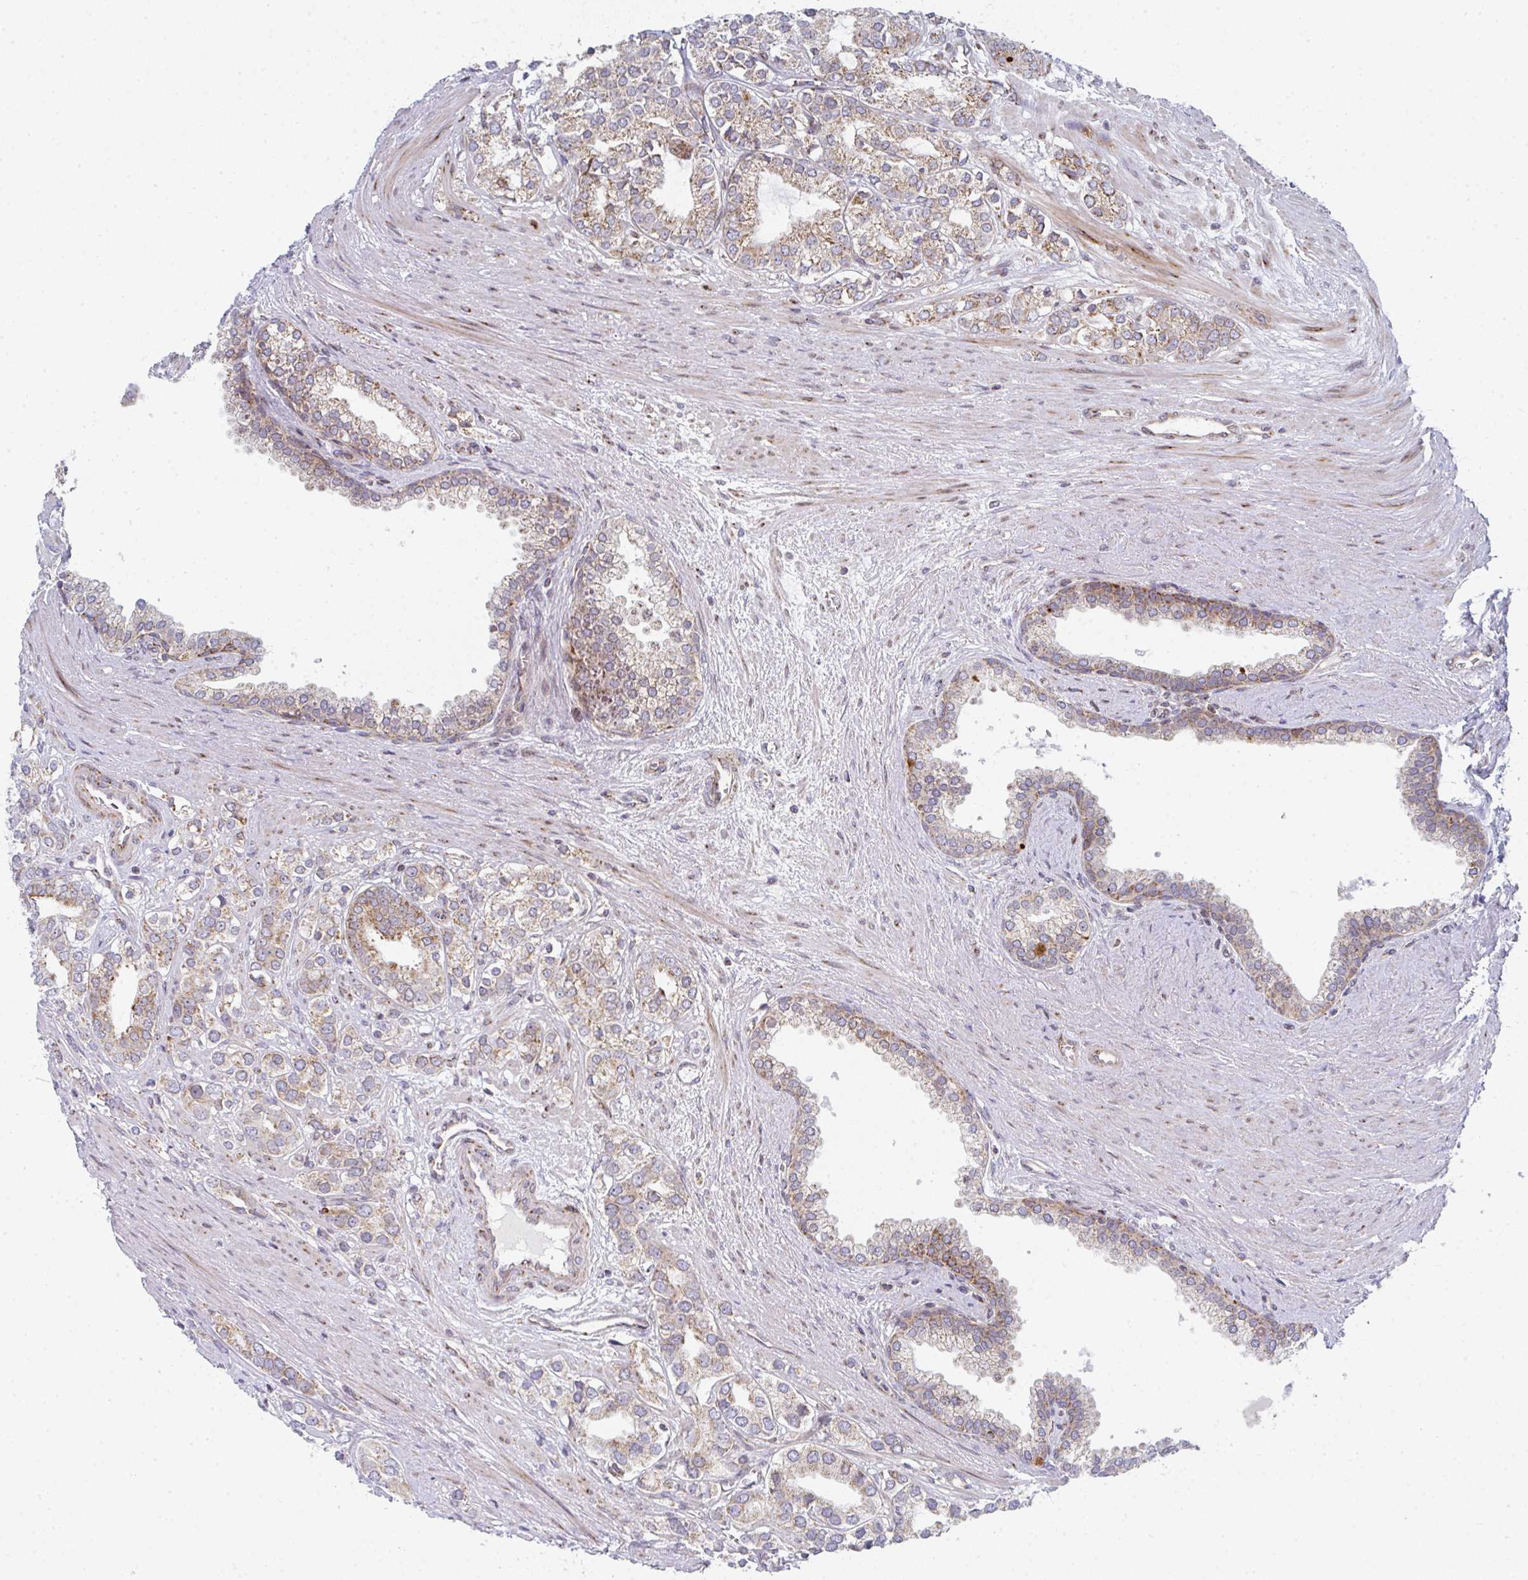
{"staining": {"intensity": "weak", "quantity": ">75%", "location": "cytoplasmic/membranous"}, "tissue": "prostate cancer", "cell_type": "Tumor cells", "image_type": "cancer", "snomed": [{"axis": "morphology", "description": "Adenocarcinoma, High grade"}, {"axis": "topography", "description": "Prostate"}], "caption": "There is low levels of weak cytoplasmic/membranous positivity in tumor cells of high-grade adenocarcinoma (prostate), as demonstrated by immunohistochemical staining (brown color).", "gene": "PRKCH", "patient": {"sex": "male", "age": 58}}